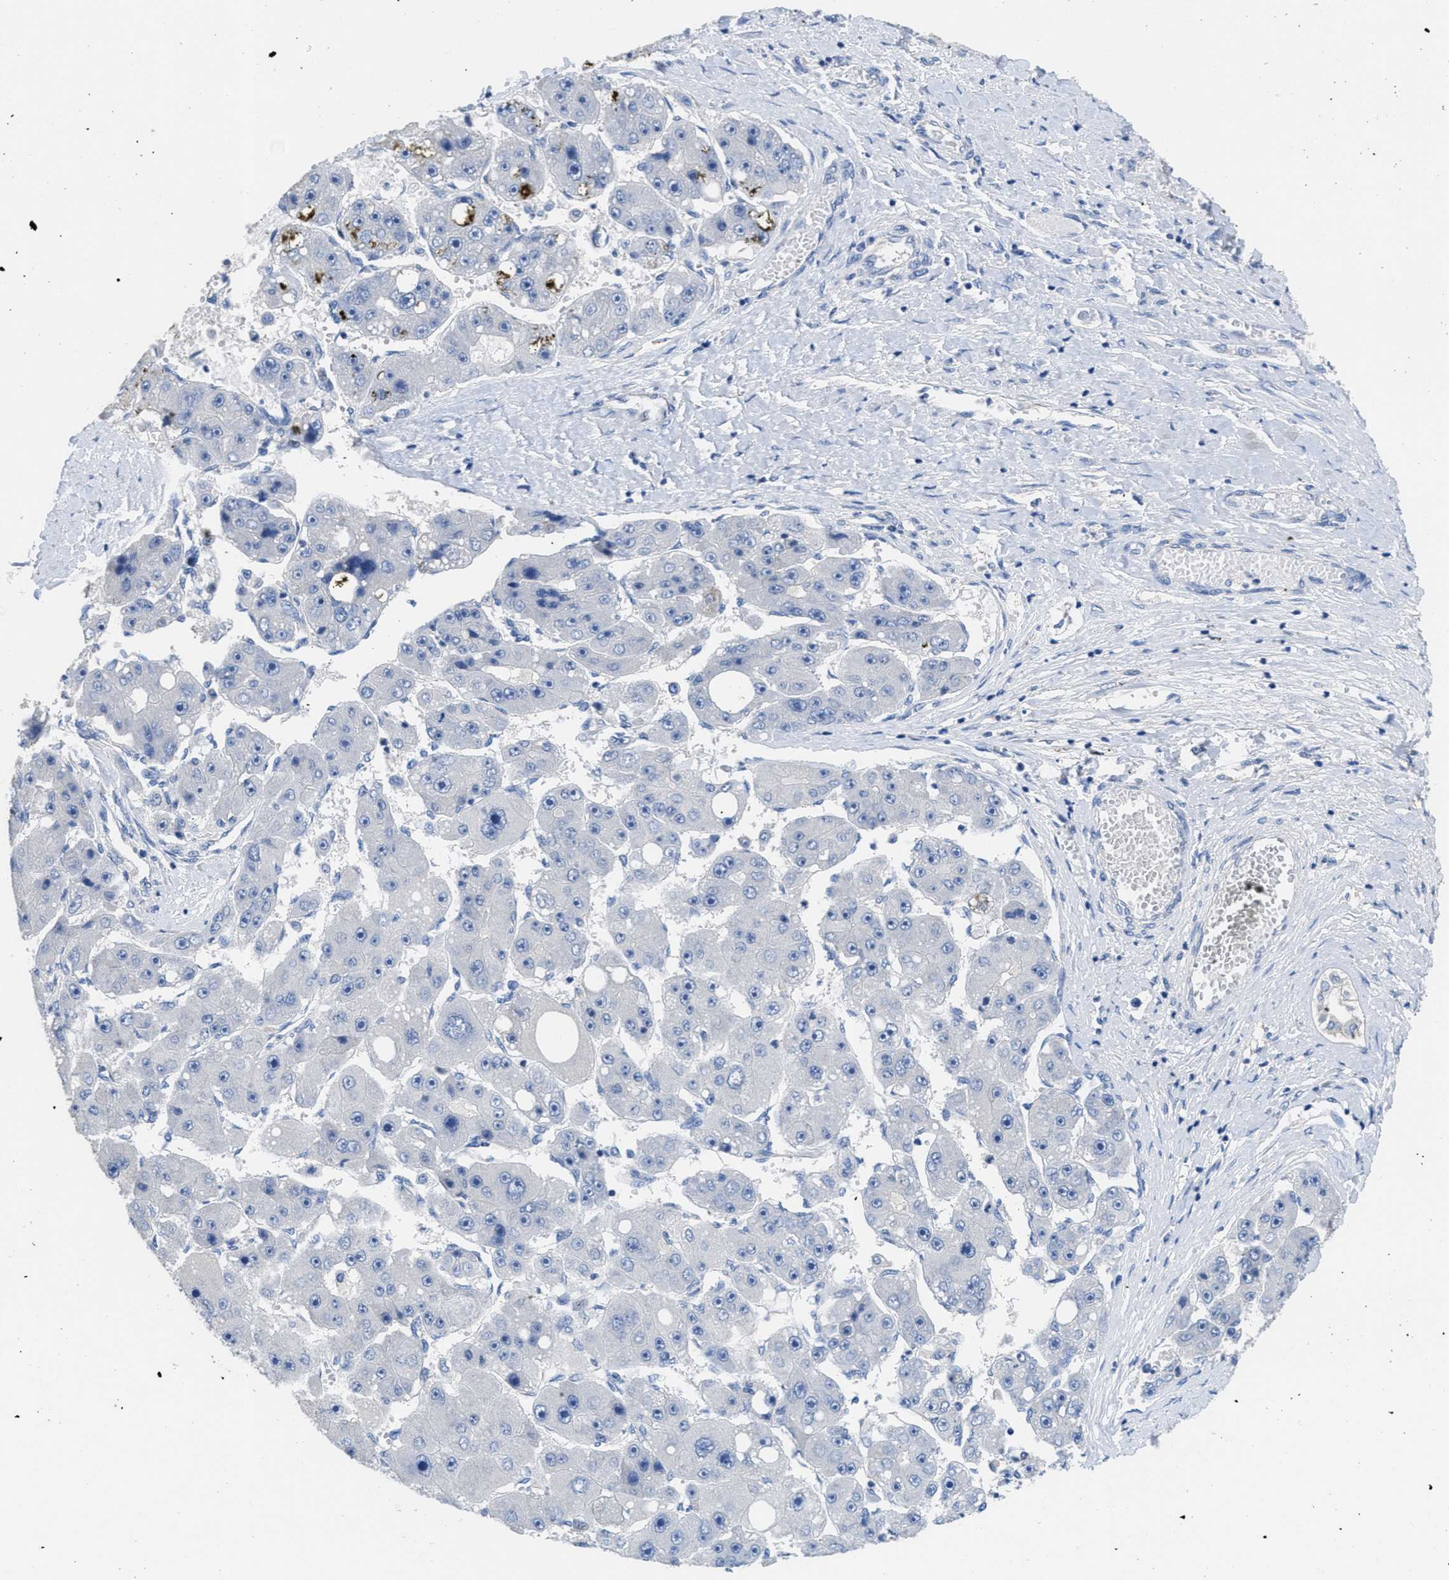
{"staining": {"intensity": "negative", "quantity": "none", "location": "none"}, "tissue": "liver cancer", "cell_type": "Tumor cells", "image_type": "cancer", "snomed": [{"axis": "morphology", "description": "Carcinoma, Hepatocellular, NOS"}, {"axis": "topography", "description": "Liver"}], "caption": "DAB immunohistochemical staining of liver cancer (hepatocellular carcinoma) displays no significant positivity in tumor cells.", "gene": "CA9", "patient": {"sex": "female", "age": 61}}